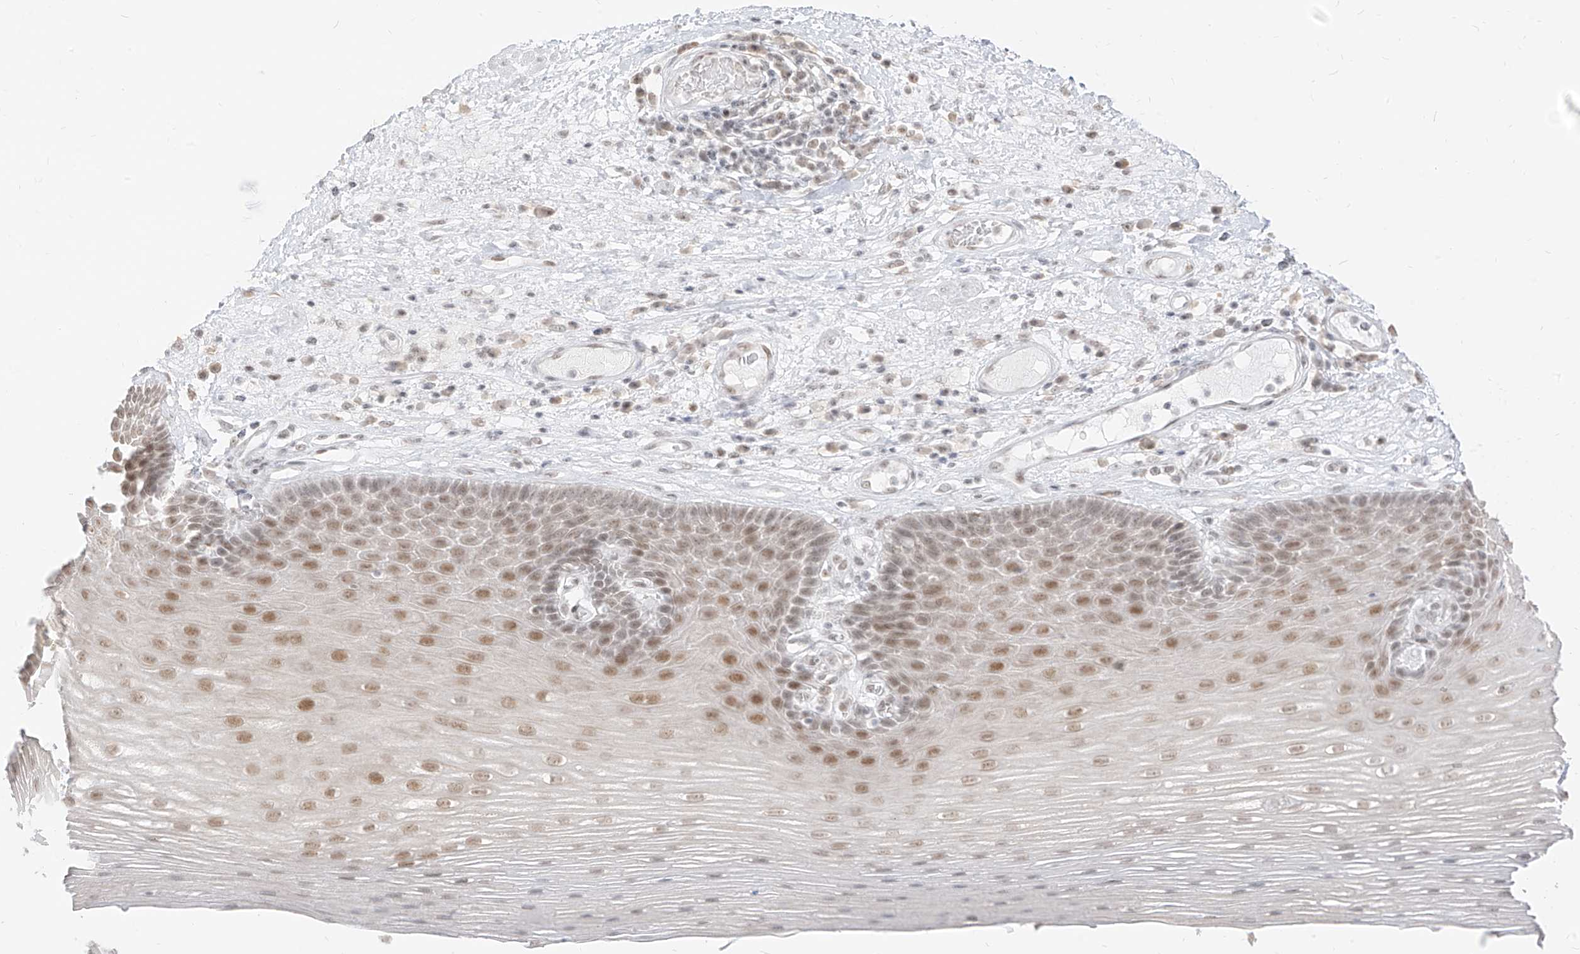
{"staining": {"intensity": "moderate", "quantity": ">75%", "location": "nuclear"}, "tissue": "esophagus", "cell_type": "Squamous epithelial cells", "image_type": "normal", "snomed": [{"axis": "morphology", "description": "Normal tissue, NOS"}, {"axis": "topography", "description": "Esophagus"}], "caption": "Esophagus was stained to show a protein in brown. There is medium levels of moderate nuclear expression in approximately >75% of squamous epithelial cells. Nuclei are stained in blue.", "gene": "SUPT5H", "patient": {"sex": "male", "age": 62}}